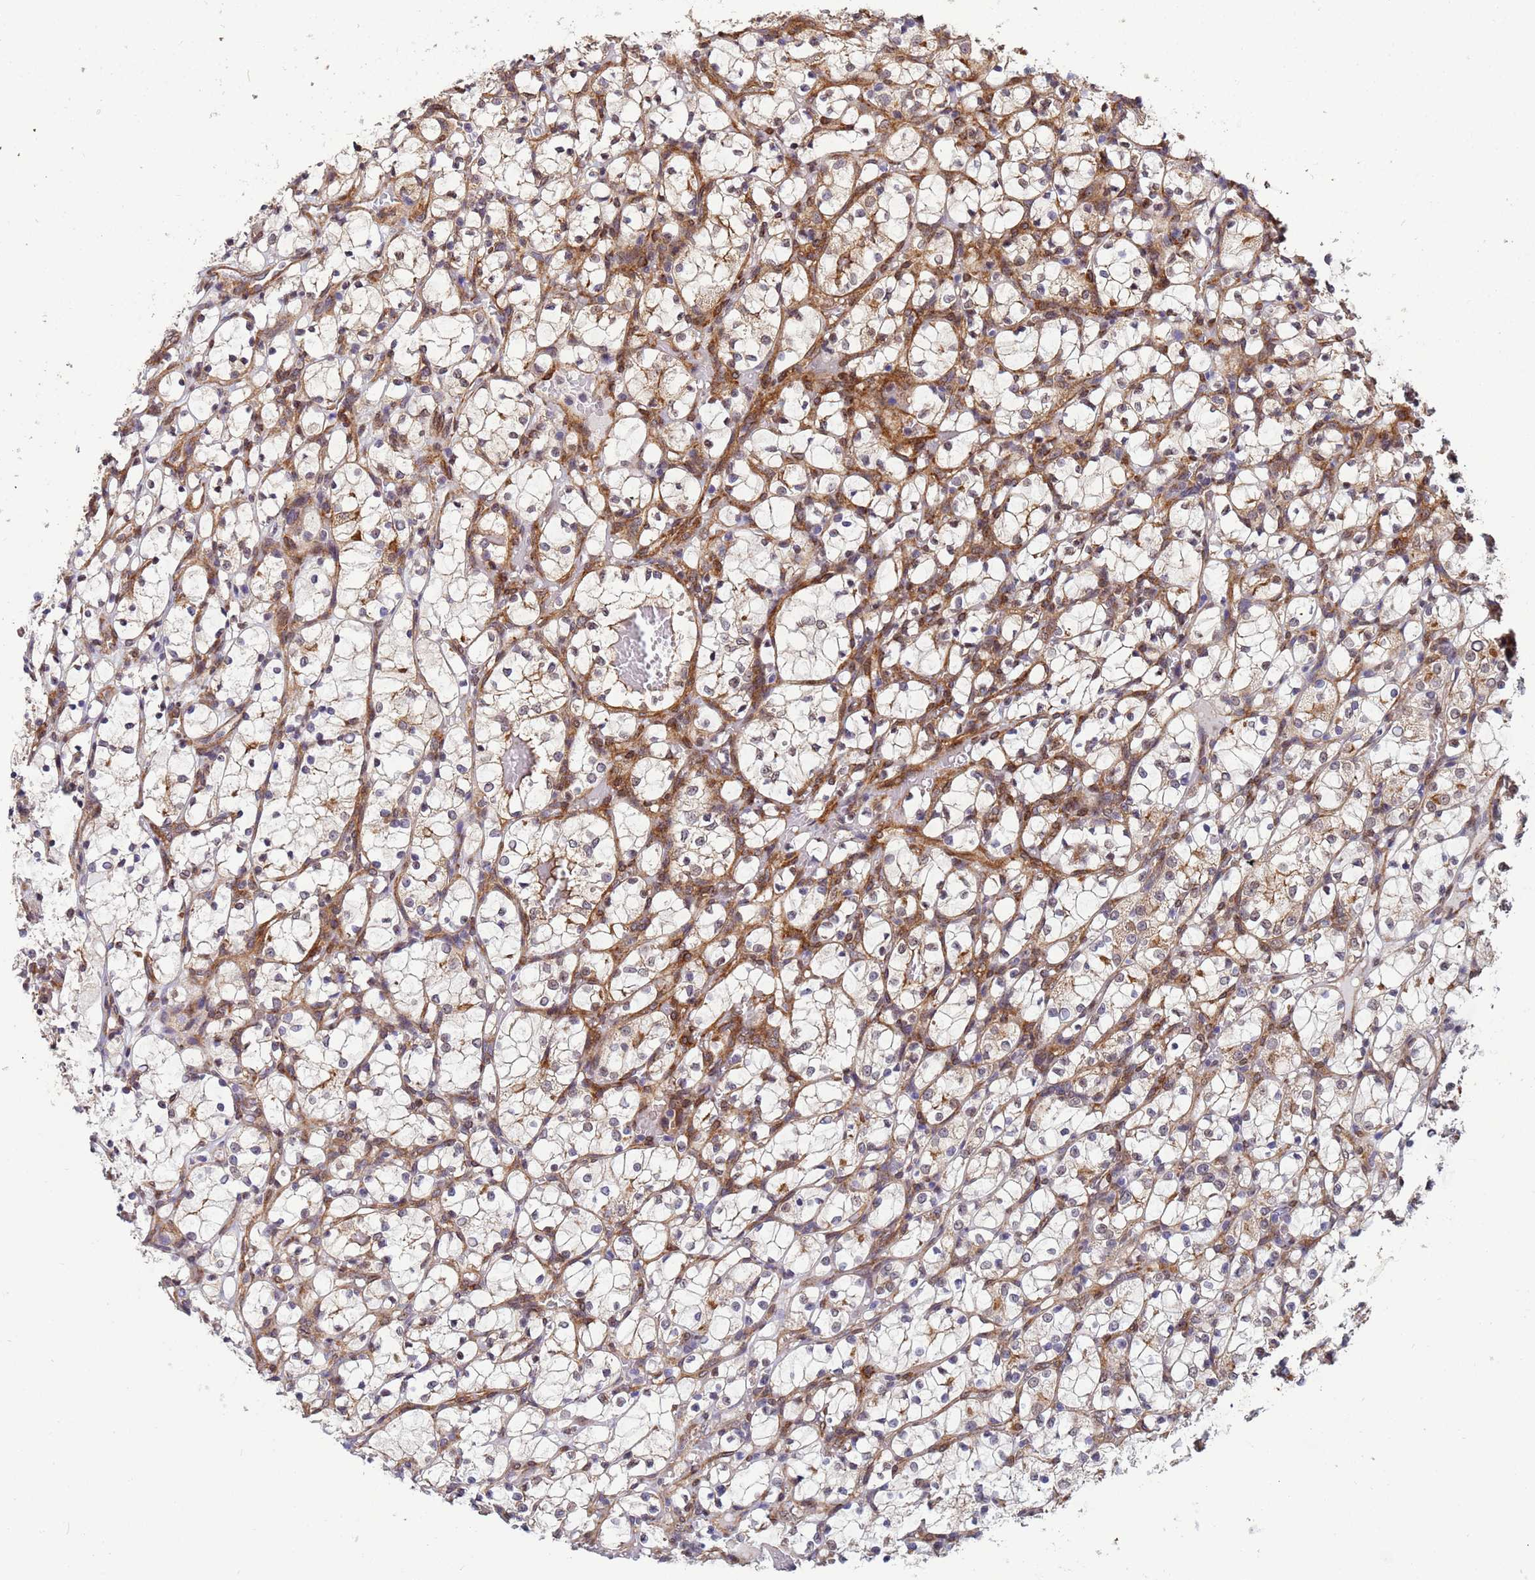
{"staining": {"intensity": "weak", "quantity": "25%-75%", "location": "cytoplasmic/membranous"}, "tissue": "renal cancer", "cell_type": "Tumor cells", "image_type": "cancer", "snomed": [{"axis": "morphology", "description": "Adenocarcinoma, NOS"}, {"axis": "topography", "description": "Kidney"}], "caption": "Protein staining by IHC exhibits weak cytoplasmic/membranous expression in approximately 25%-75% of tumor cells in renal adenocarcinoma.", "gene": "TRIP6", "patient": {"sex": "female", "age": 69}}